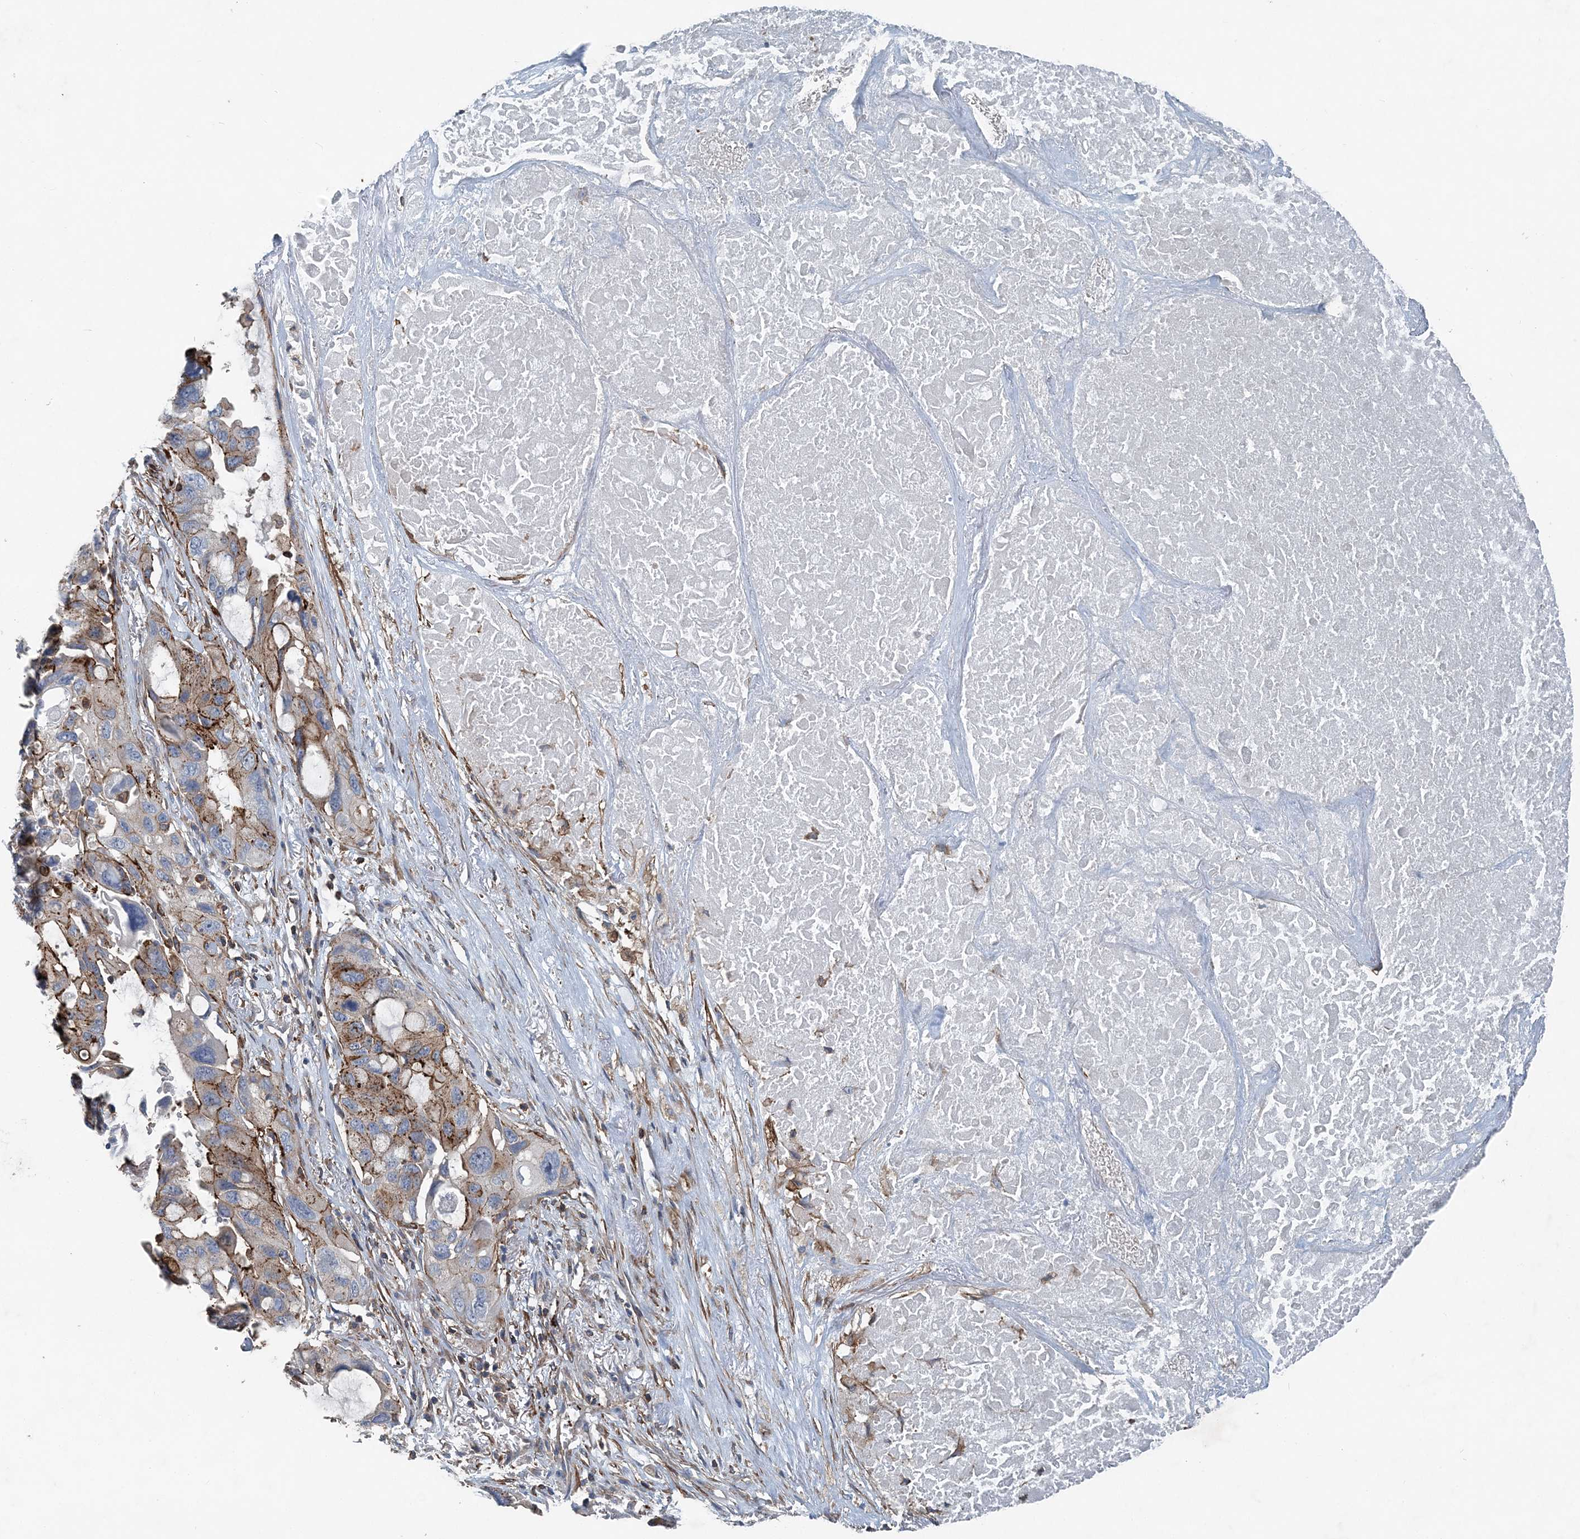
{"staining": {"intensity": "moderate", "quantity": "<25%", "location": "cytoplasmic/membranous"}, "tissue": "lung cancer", "cell_type": "Tumor cells", "image_type": "cancer", "snomed": [{"axis": "morphology", "description": "Squamous cell carcinoma, NOS"}, {"axis": "topography", "description": "Lung"}], "caption": "Immunohistochemistry histopathology image of human lung squamous cell carcinoma stained for a protein (brown), which exhibits low levels of moderate cytoplasmic/membranous positivity in about <25% of tumor cells.", "gene": "DGUOK", "patient": {"sex": "female", "age": 73}}